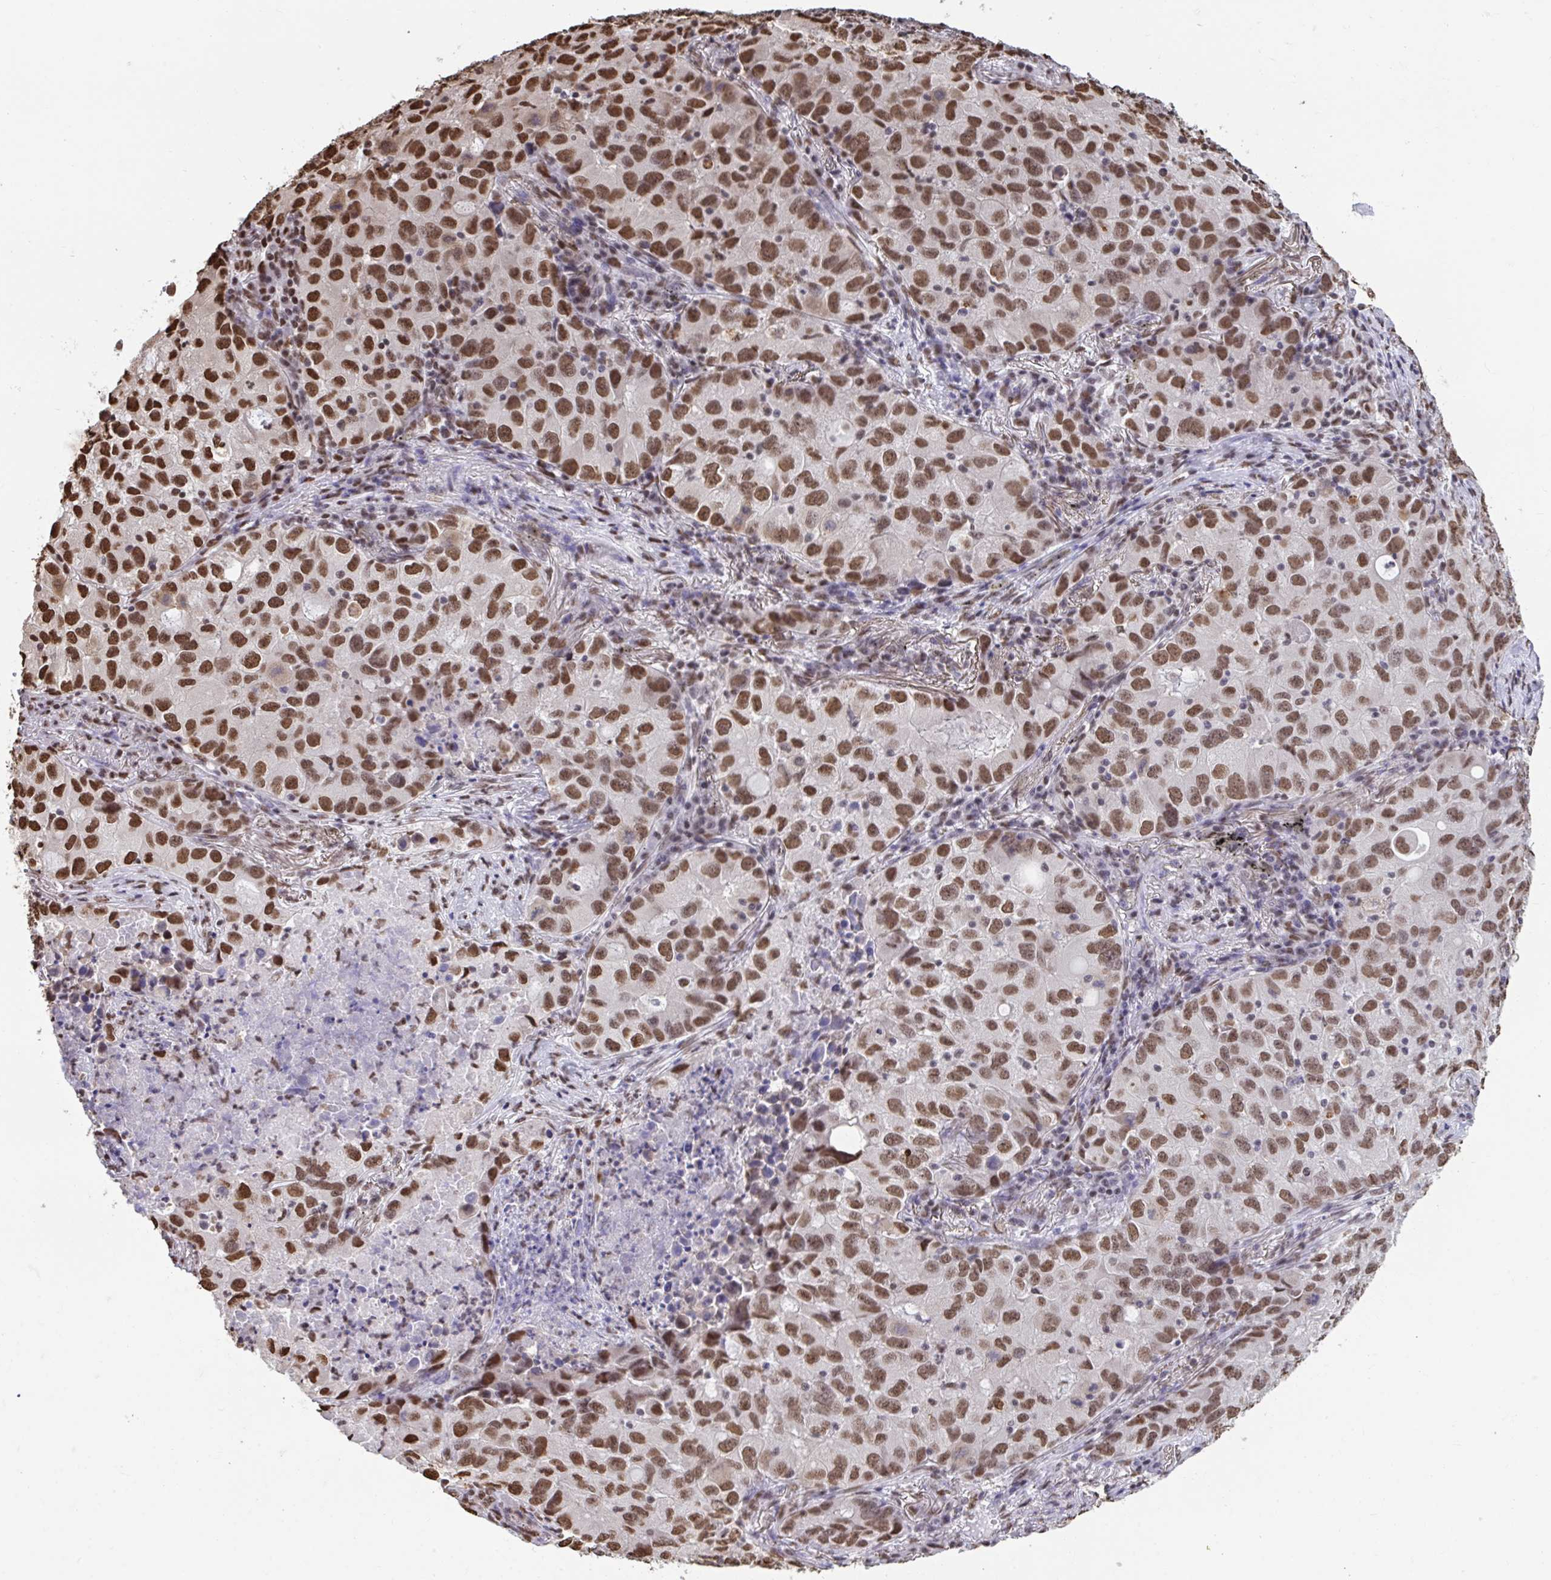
{"staining": {"intensity": "strong", "quantity": ">75%", "location": "nuclear"}, "tissue": "lung cancer", "cell_type": "Tumor cells", "image_type": "cancer", "snomed": [{"axis": "morphology", "description": "Normal morphology"}, {"axis": "morphology", "description": "Adenocarcinoma, NOS"}, {"axis": "topography", "description": "Lymph node"}, {"axis": "topography", "description": "Lung"}], "caption": "Protein staining demonstrates strong nuclear staining in about >75% of tumor cells in lung adenocarcinoma.", "gene": "HNRNPDL", "patient": {"sex": "female", "age": 51}}